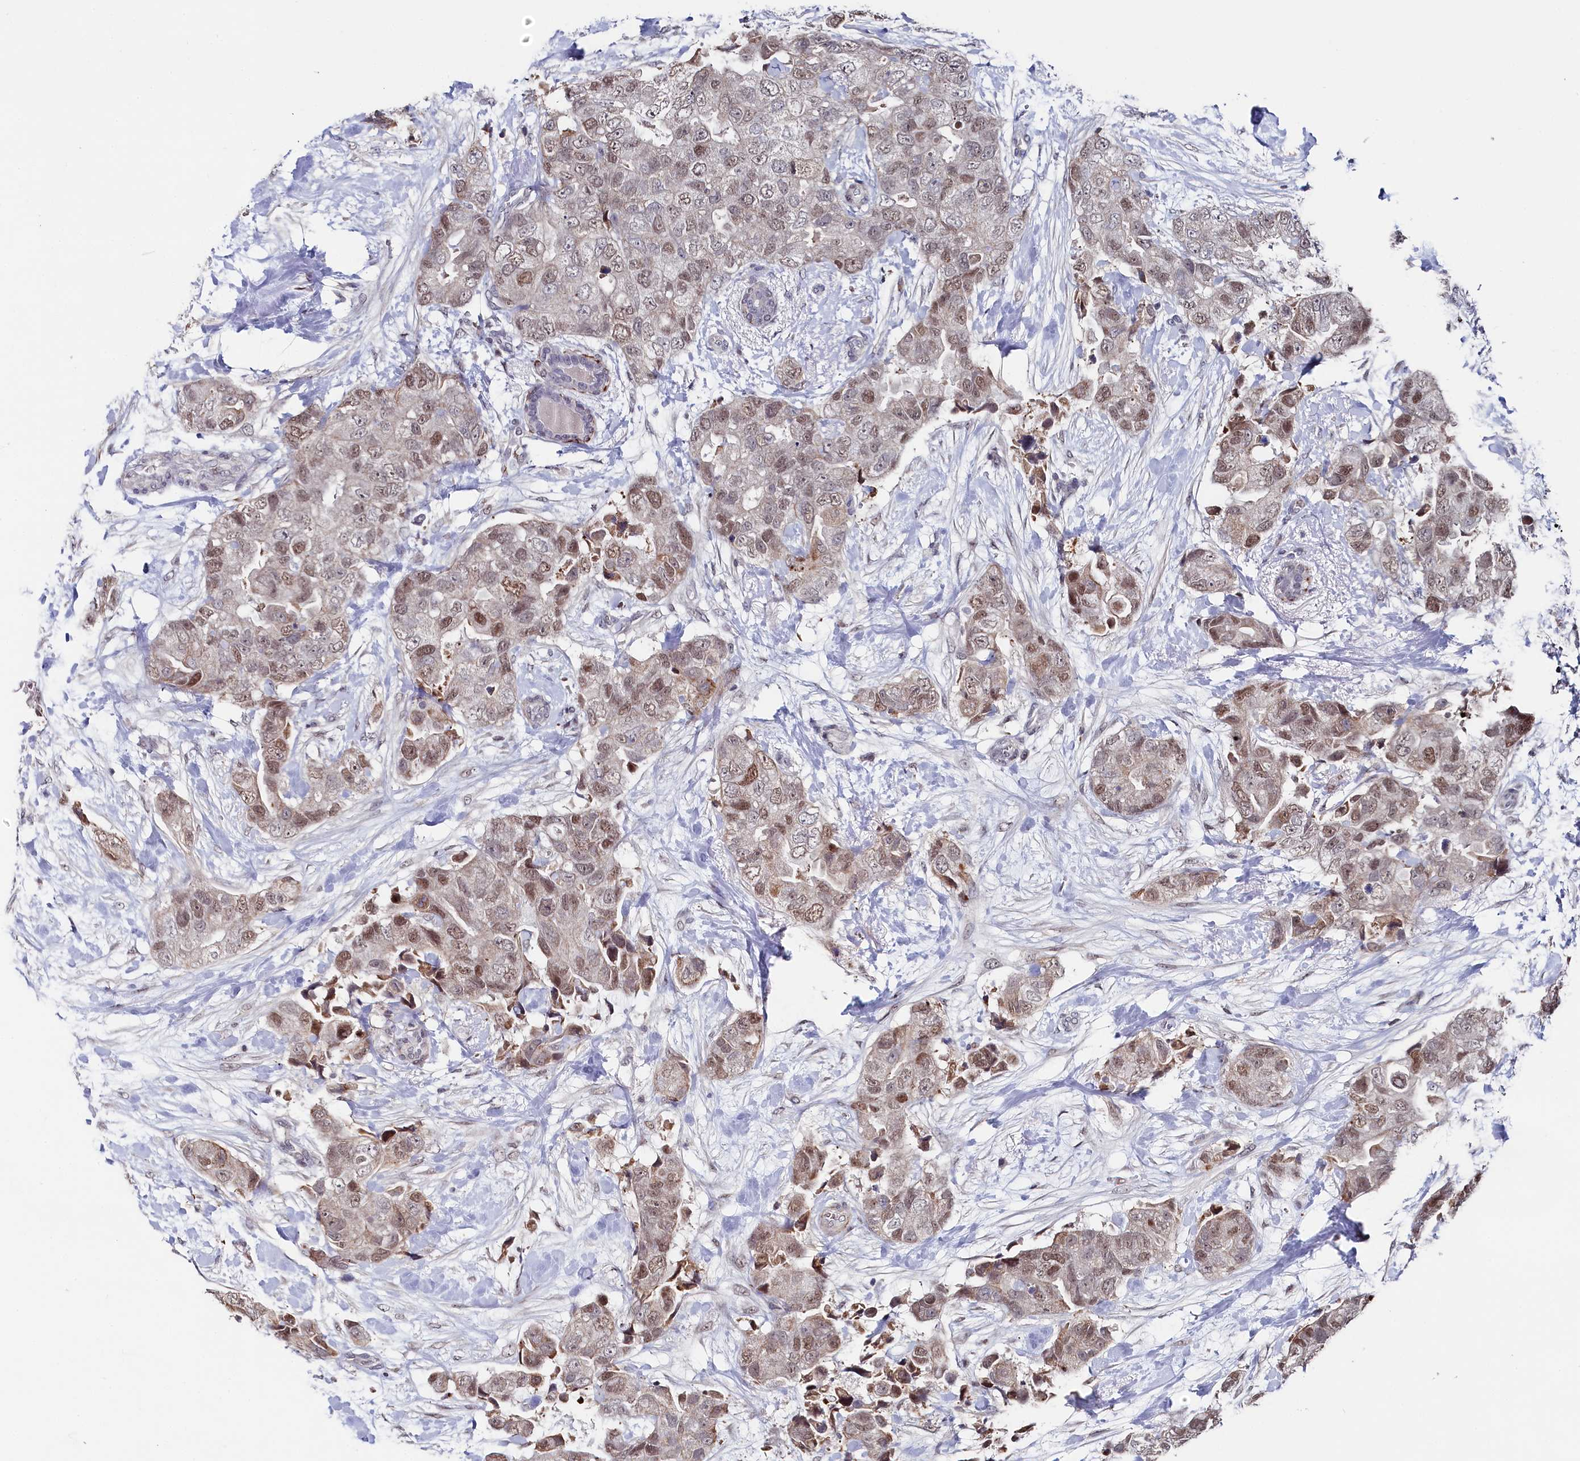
{"staining": {"intensity": "moderate", "quantity": "25%-75%", "location": "nuclear"}, "tissue": "breast cancer", "cell_type": "Tumor cells", "image_type": "cancer", "snomed": [{"axis": "morphology", "description": "Duct carcinoma"}, {"axis": "topography", "description": "Breast"}], "caption": "Immunohistochemical staining of breast cancer (infiltrating ductal carcinoma) displays moderate nuclear protein staining in approximately 25%-75% of tumor cells. The staining is performed using DAB (3,3'-diaminobenzidine) brown chromogen to label protein expression. The nuclei are counter-stained blue using hematoxylin.", "gene": "TIGD4", "patient": {"sex": "female", "age": 62}}